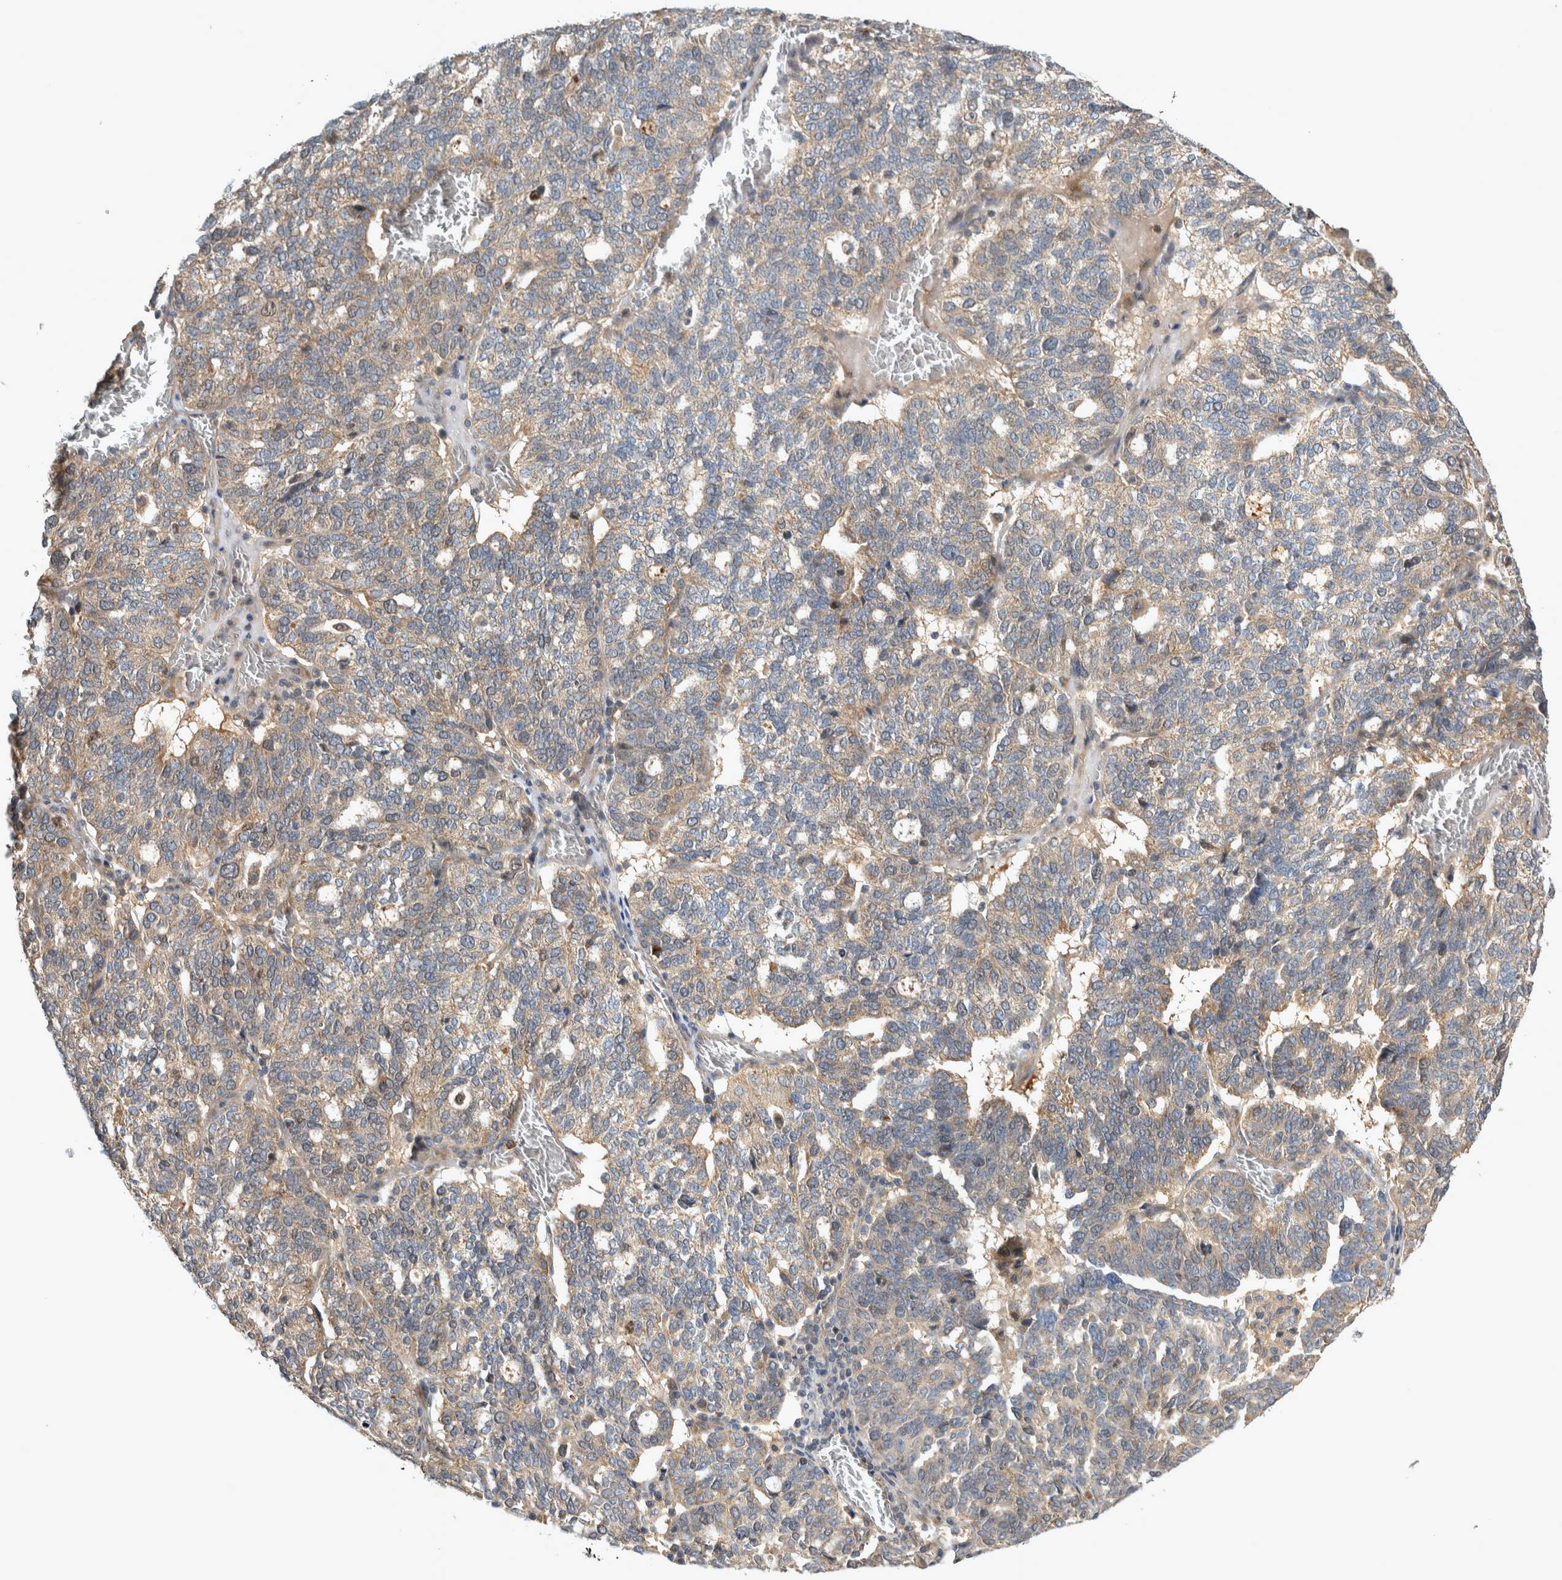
{"staining": {"intensity": "weak", "quantity": "<25%", "location": "cytoplasmic/membranous"}, "tissue": "ovarian cancer", "cell_type": "Tumor cells", "image_type": "cancer", "snomed": [{"axis": "morphology", "description": "Cystadenocarcinoma, serous, NOS"}, {"axis": "topography", "description": "Ovary"}], "caption": "A histopathology image of ovarian cancer stained for a protein exhibits no brown staining in tumor cells.", "gene": "TRMT61B", "patient": {"sex": "female", "age": 59}}